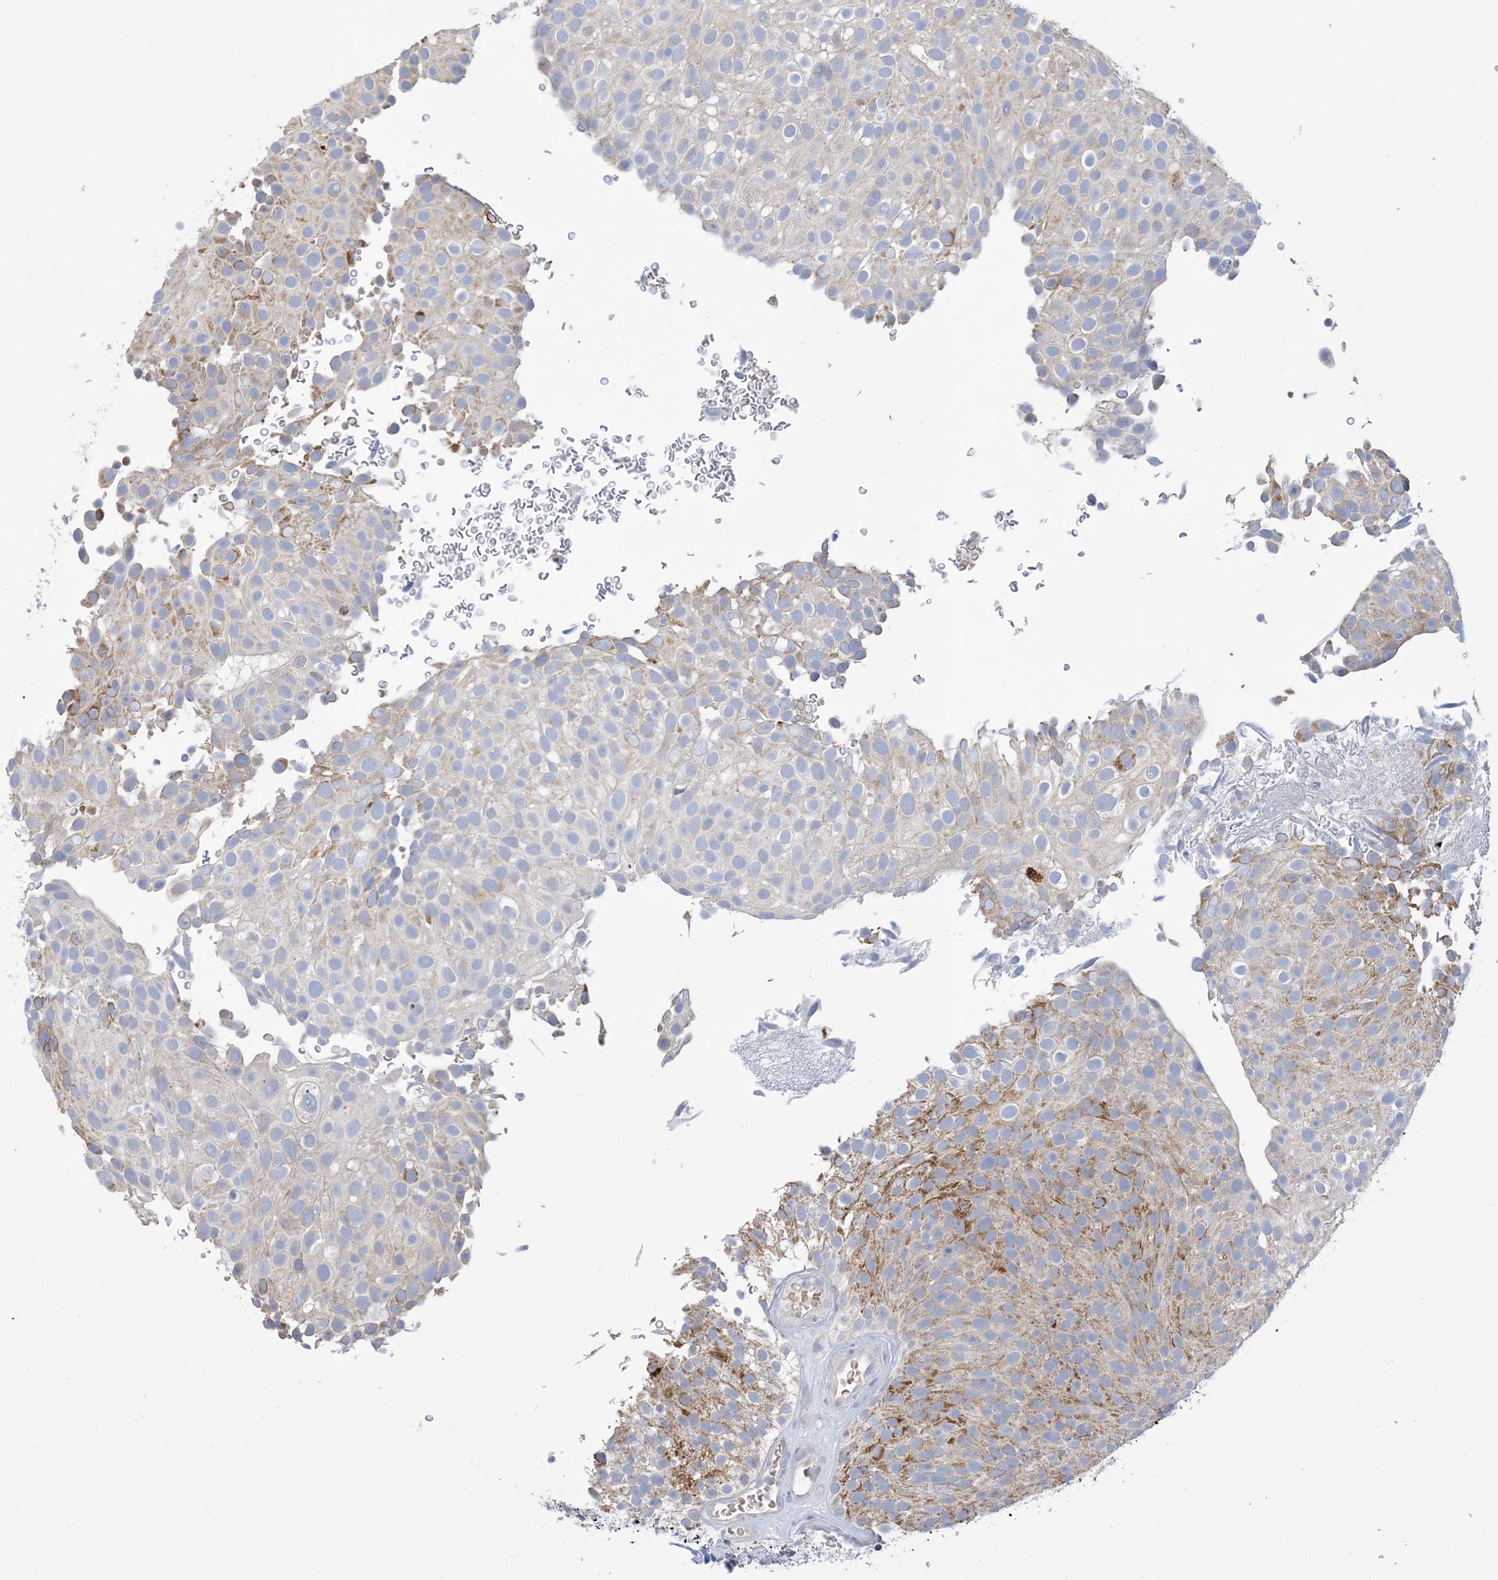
{"staining": {"intensity": "moderate", "quantity": "<25%", "location": "cytoplasmic/membranous"}, "tissue": "urothelial cancer", "cell_type": "Tumor cells", "image_type": "cancer", "snomed": [{"axis": "morphology", "description": "Urothelial carcinoma, Low grade"}, {"axis": "topography", "description": "Urinary bladder"}], "caption": "Immunohistochemical staining of human urothelial cancer exhibits low levels of moderate cytoplasmic/membranous expression in approximately <25% of tumor cells.", "gene": "CLEC16A", "patient": {"sex": "male", "age": 78}}